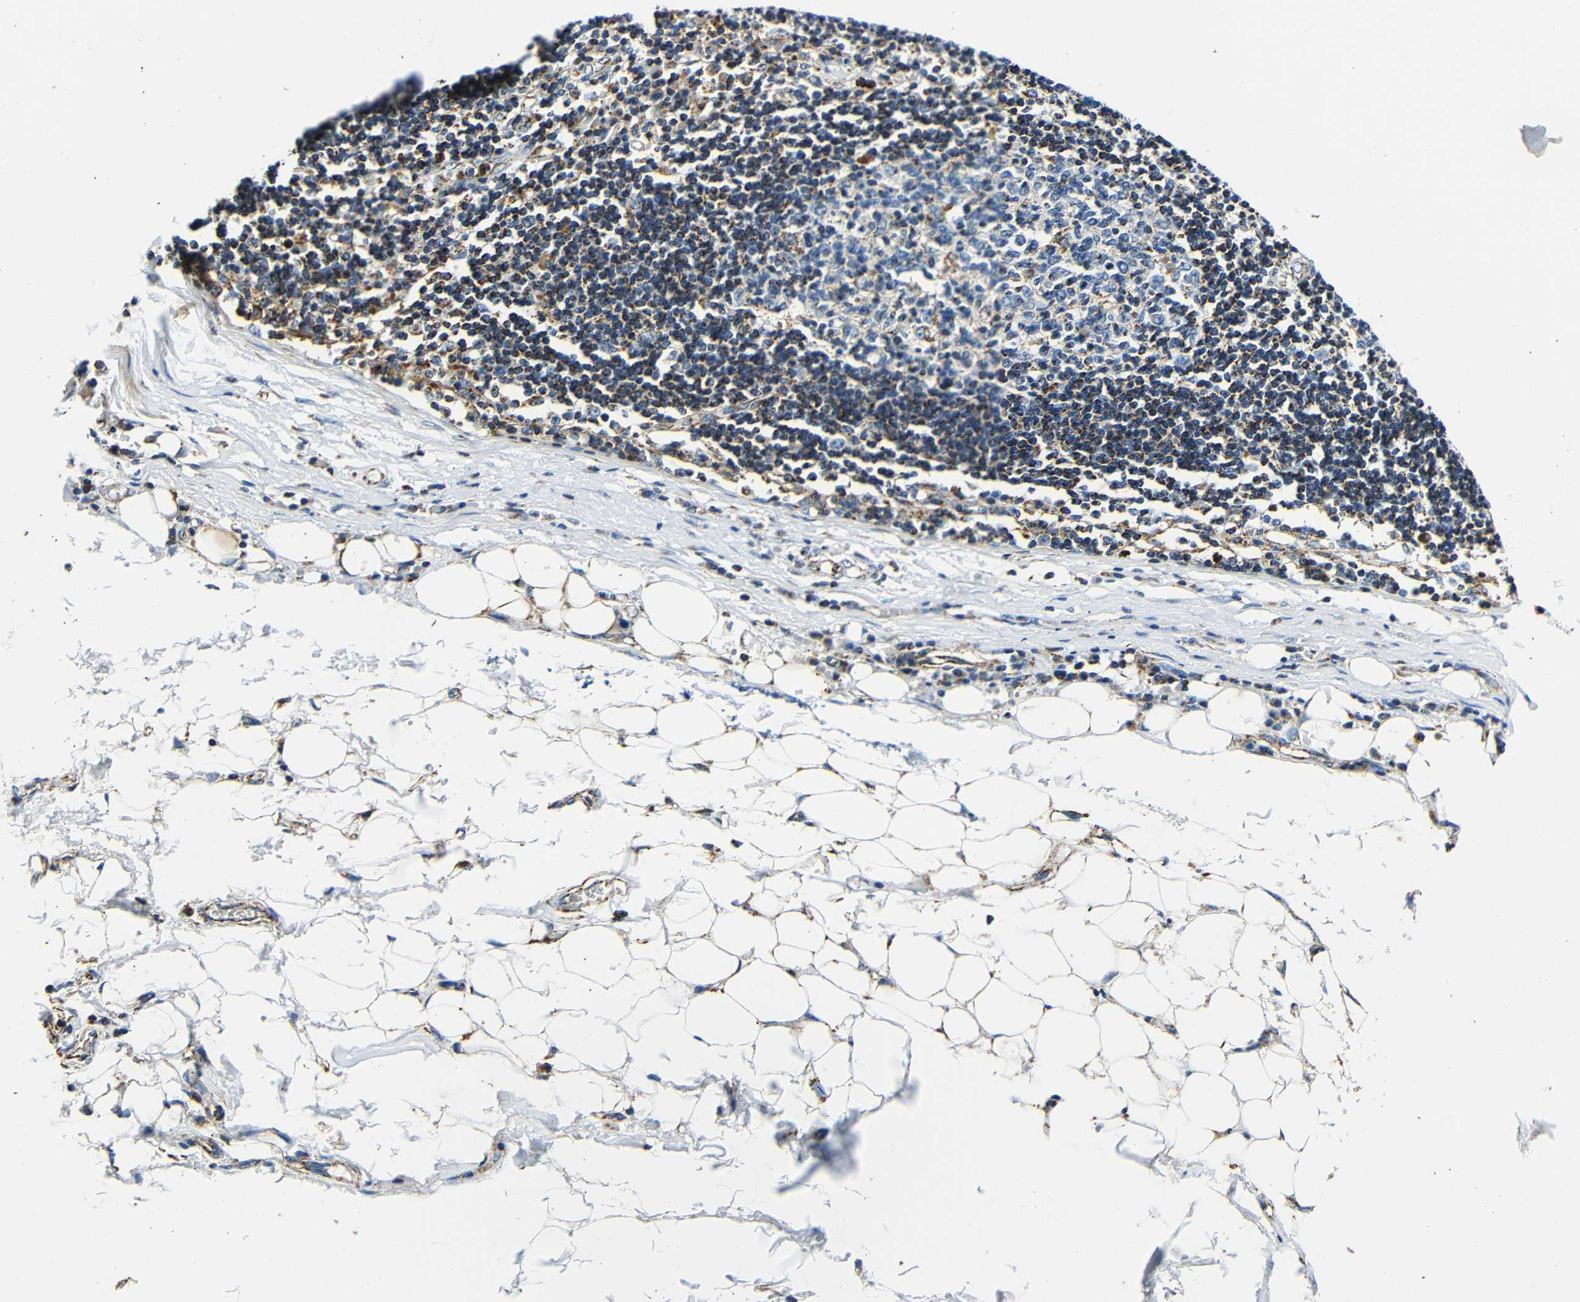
{"staining": {"intensity": "moderate", "quantity": "25%-75%", "location": "cytoplasmic/membranous"}, "tissue": "adipose tissue", "cell_type": "Adipocytes", "image_type": "normal", "snomed": [{"axis": "morphology", "description": "Normal tissue, NOS"}, {"axis": "morphology", "description": "Adenocarcinoma, NOS"}, {"axis": "topography", "description": "Esophagus"}], "caption": "Approximately 25%-75% of adipocytes in unremarkable adipose tissue reveal moderate cytoplasmic/membranous protein expression as visualized by brown immunohistochemical staining.", "gene": "GALNT18", "patient": {"sex": "male", "age": 62}}